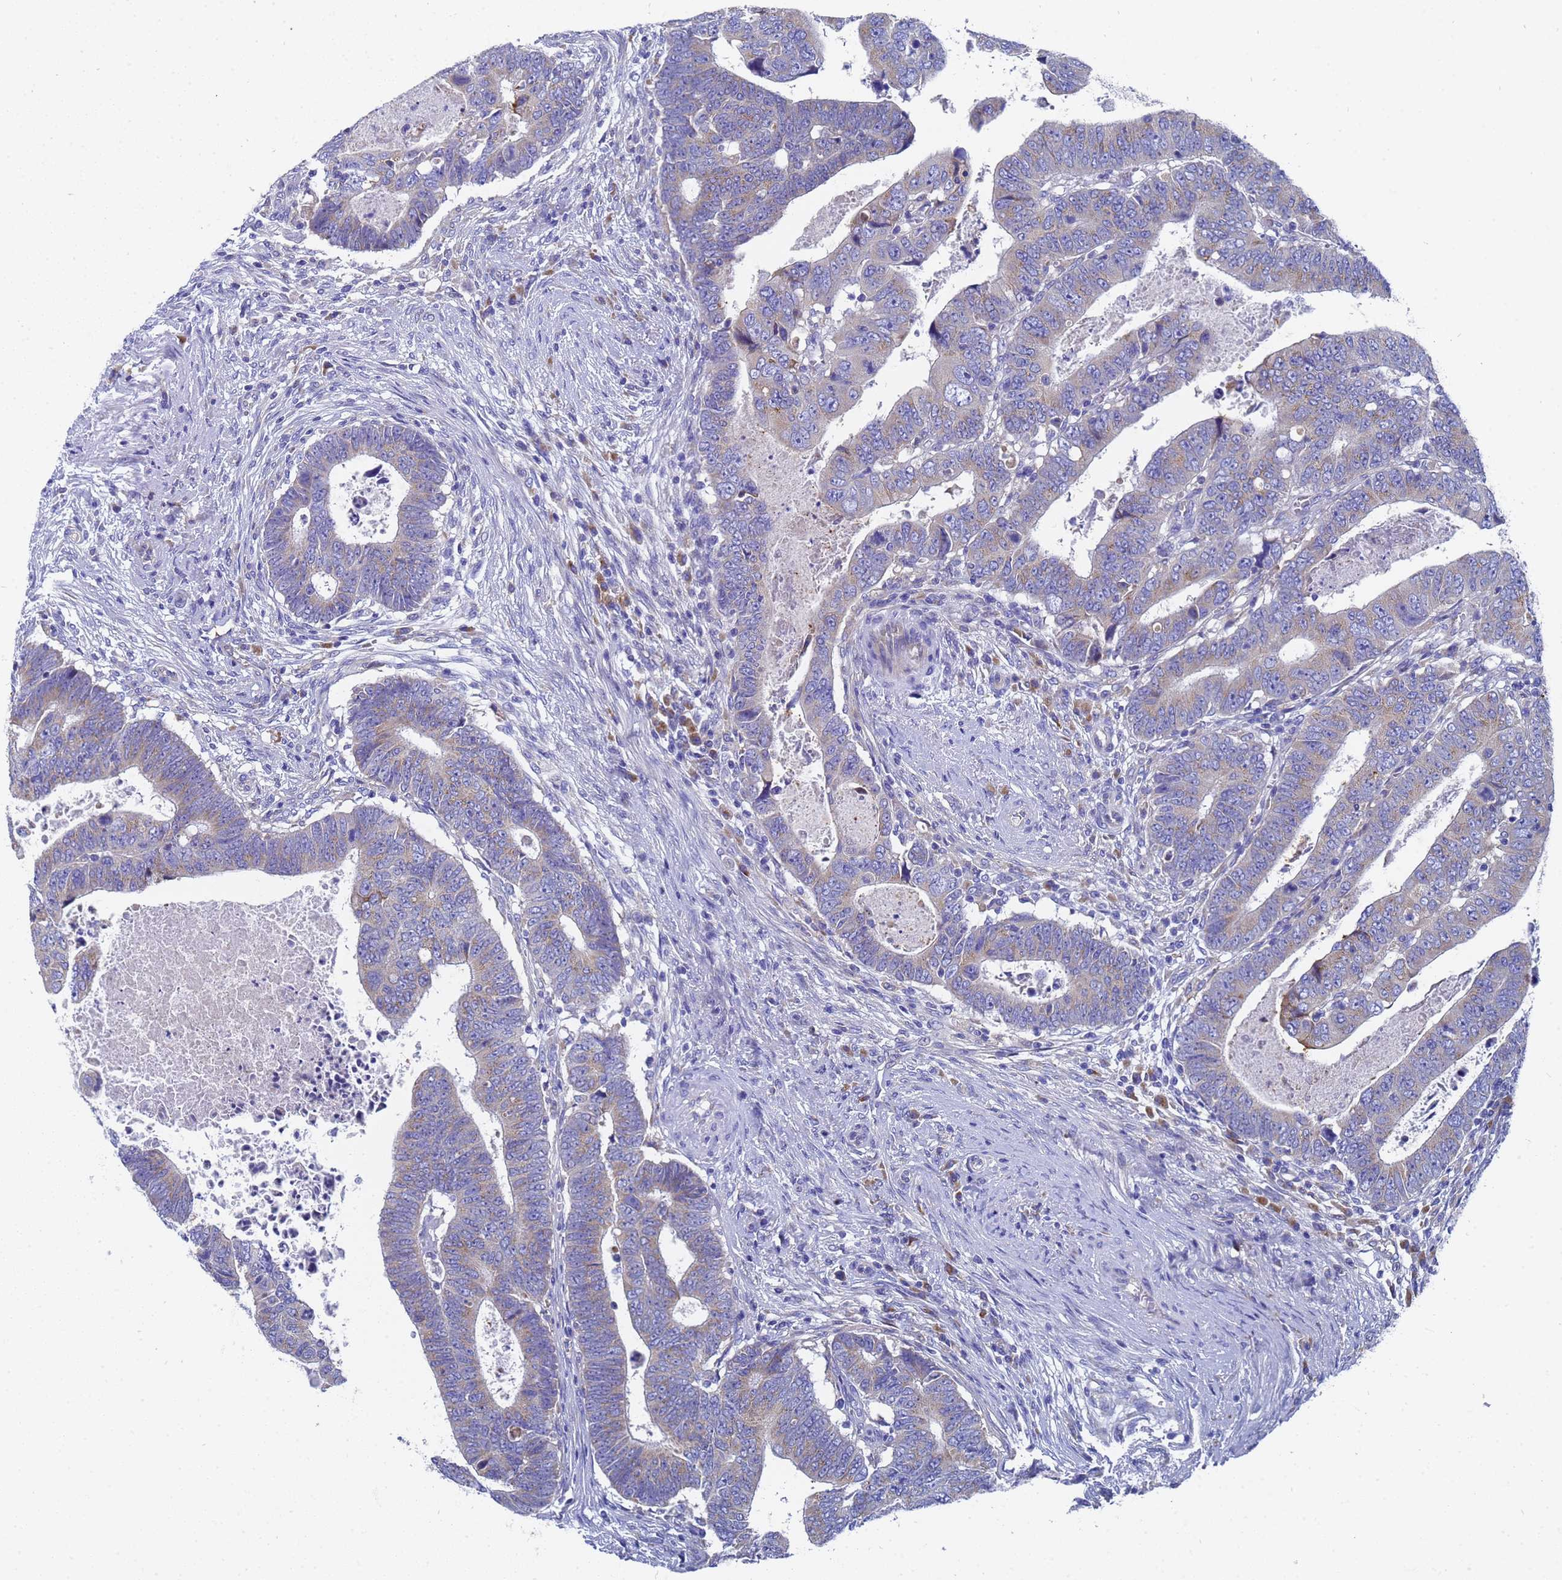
{"staining": {"intensity": "weak", "quantity": ">75%", "location": "cytoplasmic/membranous"}, "tissue": "colorectal cancer", "cell_type": "Tumor cells", "image_type": "cancer", "snomed": [{"axis": "morphology", "description": "Normal tissue, NOS"}, {"axis": "morphology", "description": "Adenocarcinoma, NOS"}, {"axis": "topography", "description": "Rectum"}], "caption": "Adenocarcinoma (colorectal) stained with DAB immunohistochemistry demonstrates low levels of weak cytoplasmic/membranous expression in about >75% of tumor cells.", "gene": "TM4SF4", "patient": {"sex": "female", "age": 65}}